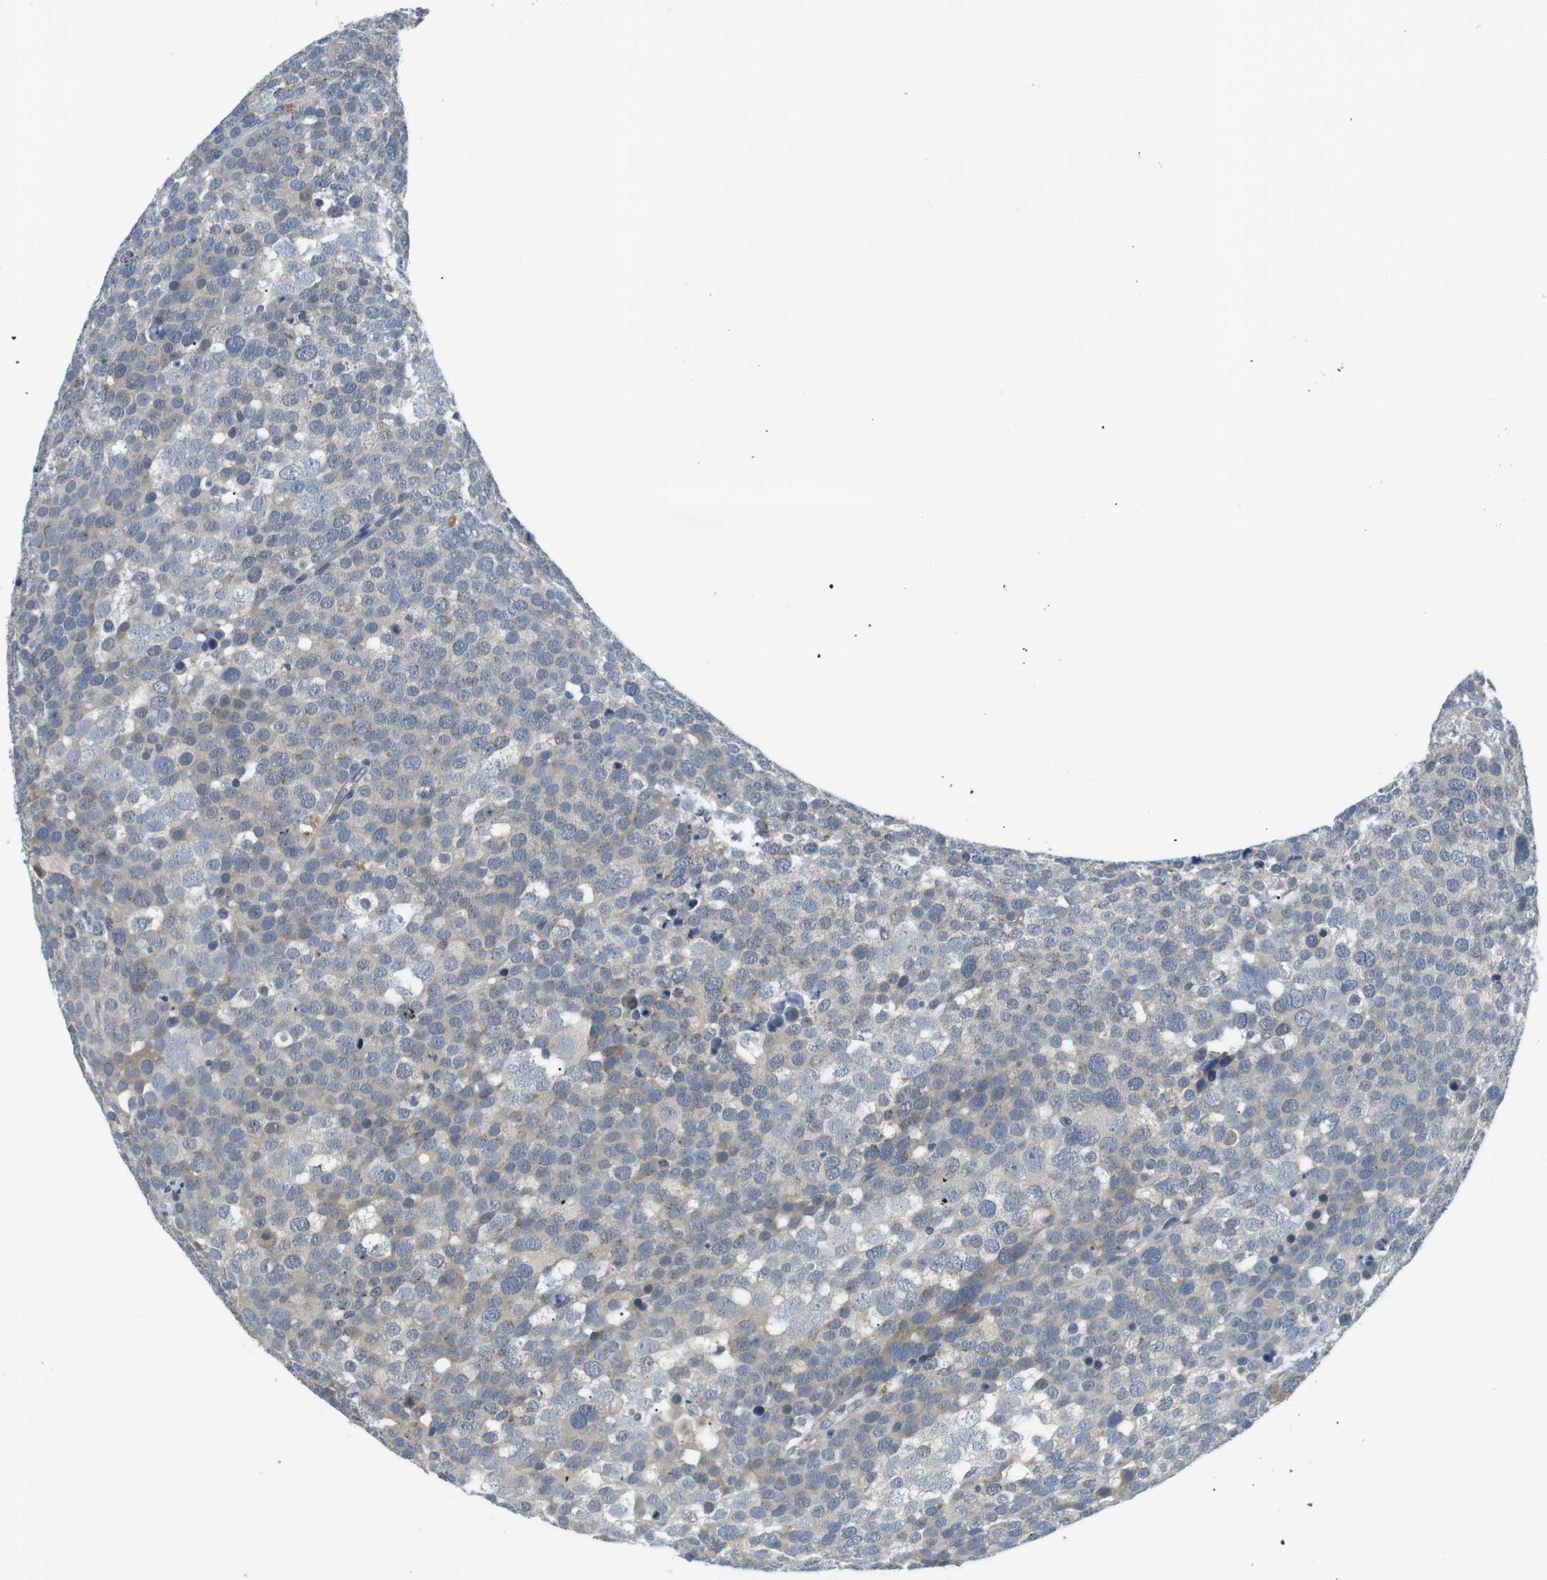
{"staining": {"intensity": "negative", "quantity": "none", "location": "none"}, "tissue": "testis cancer", "cell_type": "Tumor cells", "image_type": "cancer", "snomed": [{"axis": "morphology", "description": "Seminoma, NOS"}, {"axis": "topography", "description": "Testis"}], "caption": "An IHC photomicrograph of seminoma (testis) is shown. There is no staining in tumor cells of seminoma (testis).", "gene": "WSCD1", "patient": {"sex": "male", "age": 71}}